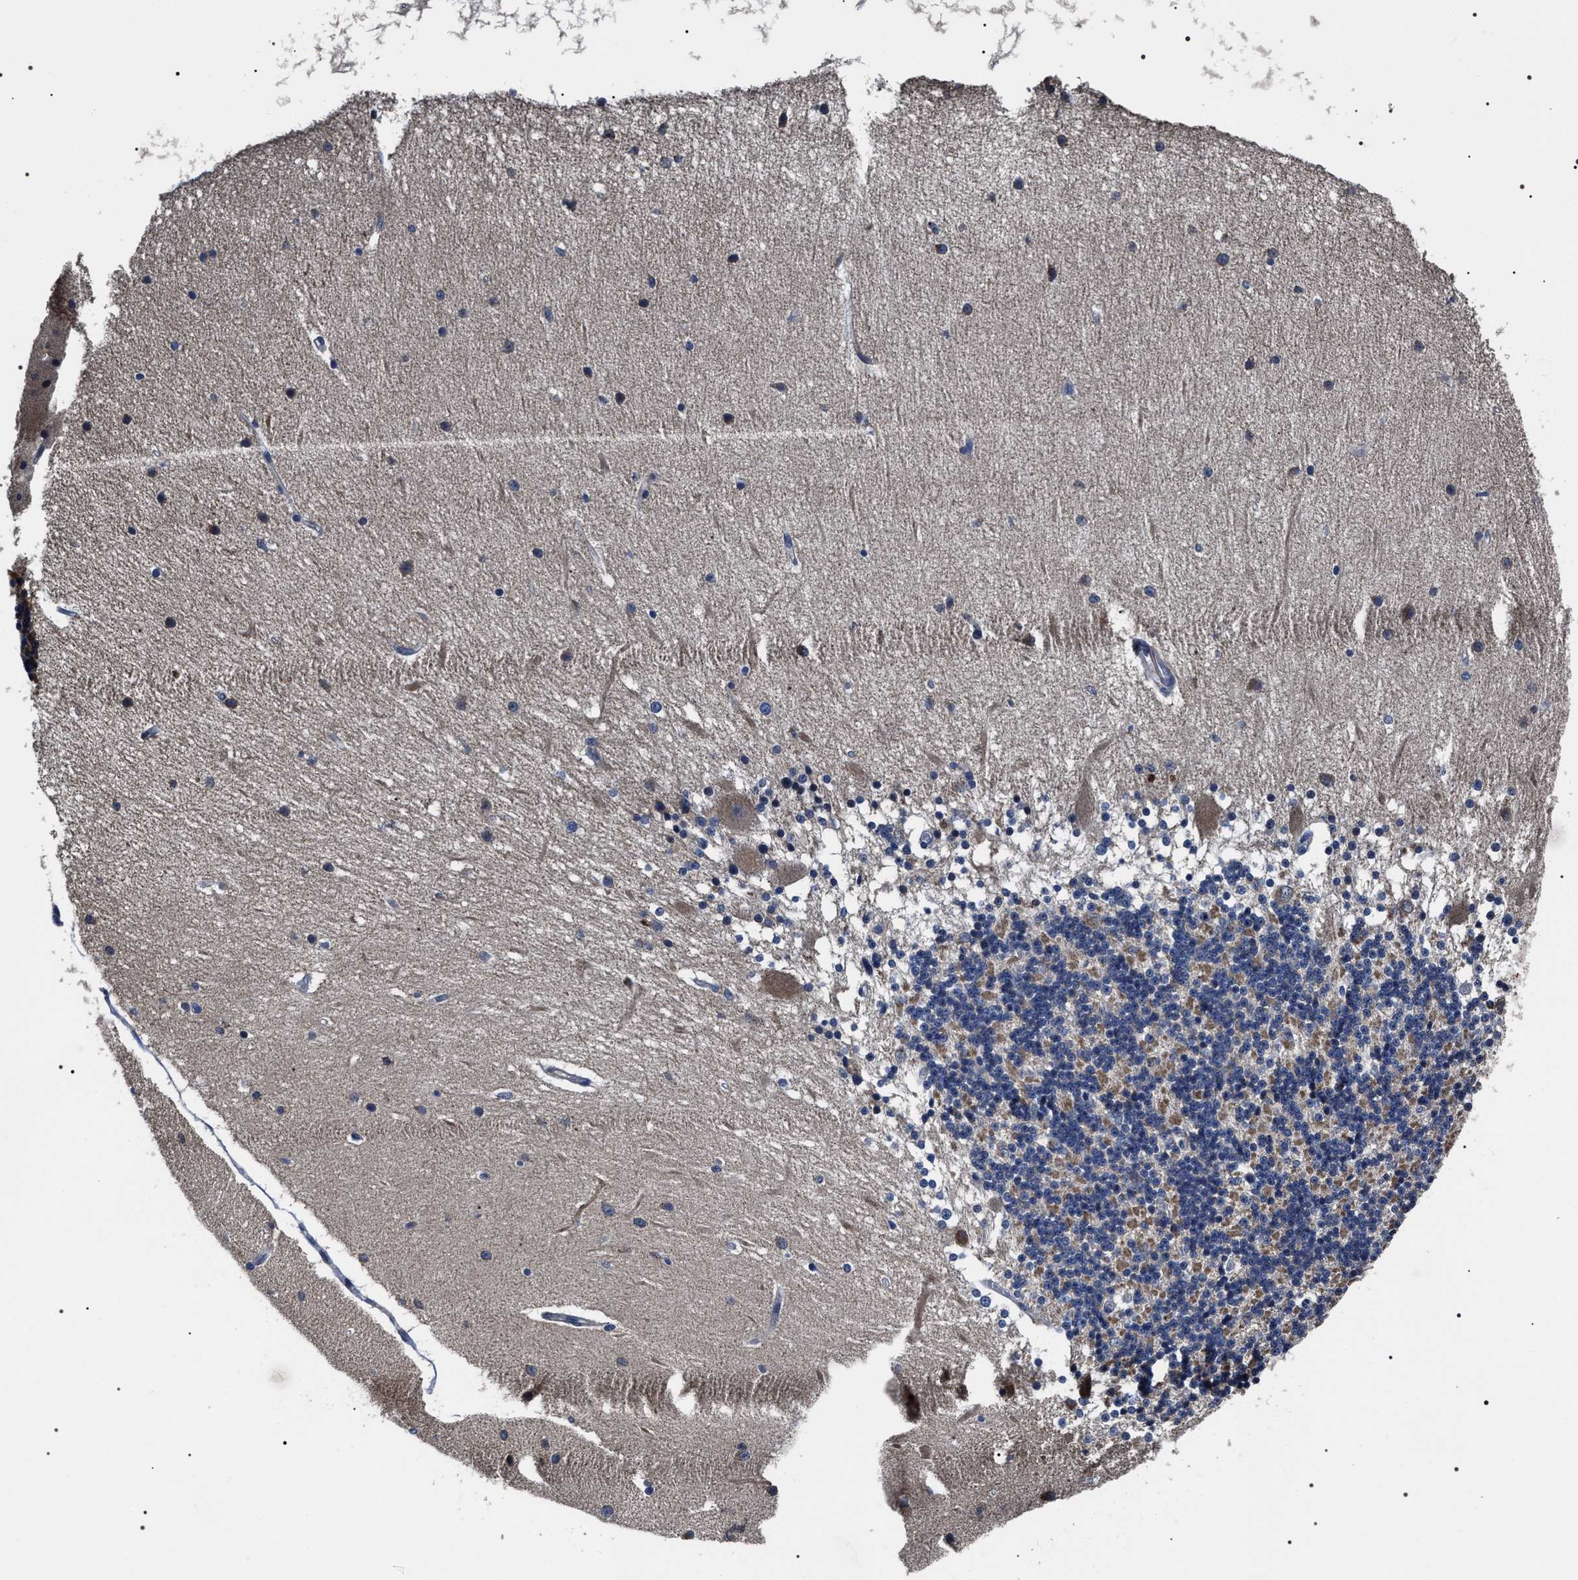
{"staining": {"intensity": "weak", "quantity": "25%-75%", "location": "cytoplasmic/membranous"}, "tissue": "cerebellum", "cell_type": "Cells in granular layer", "image_type": "normal", "snomed": [{"axis": "morphology", "description": "Normal tissue, NOS"}, {"axis": "topography", "description": "Cerebellum"}], "caption": "A high-resolution image shows IHC staining of unremarkable cerebellum, which displays weak cytoplasmic/membranous expression in about 25%-75% of cells in granular layer.", "gene": "MIS18A", "patient": {"sex": "female", "age": 54}}